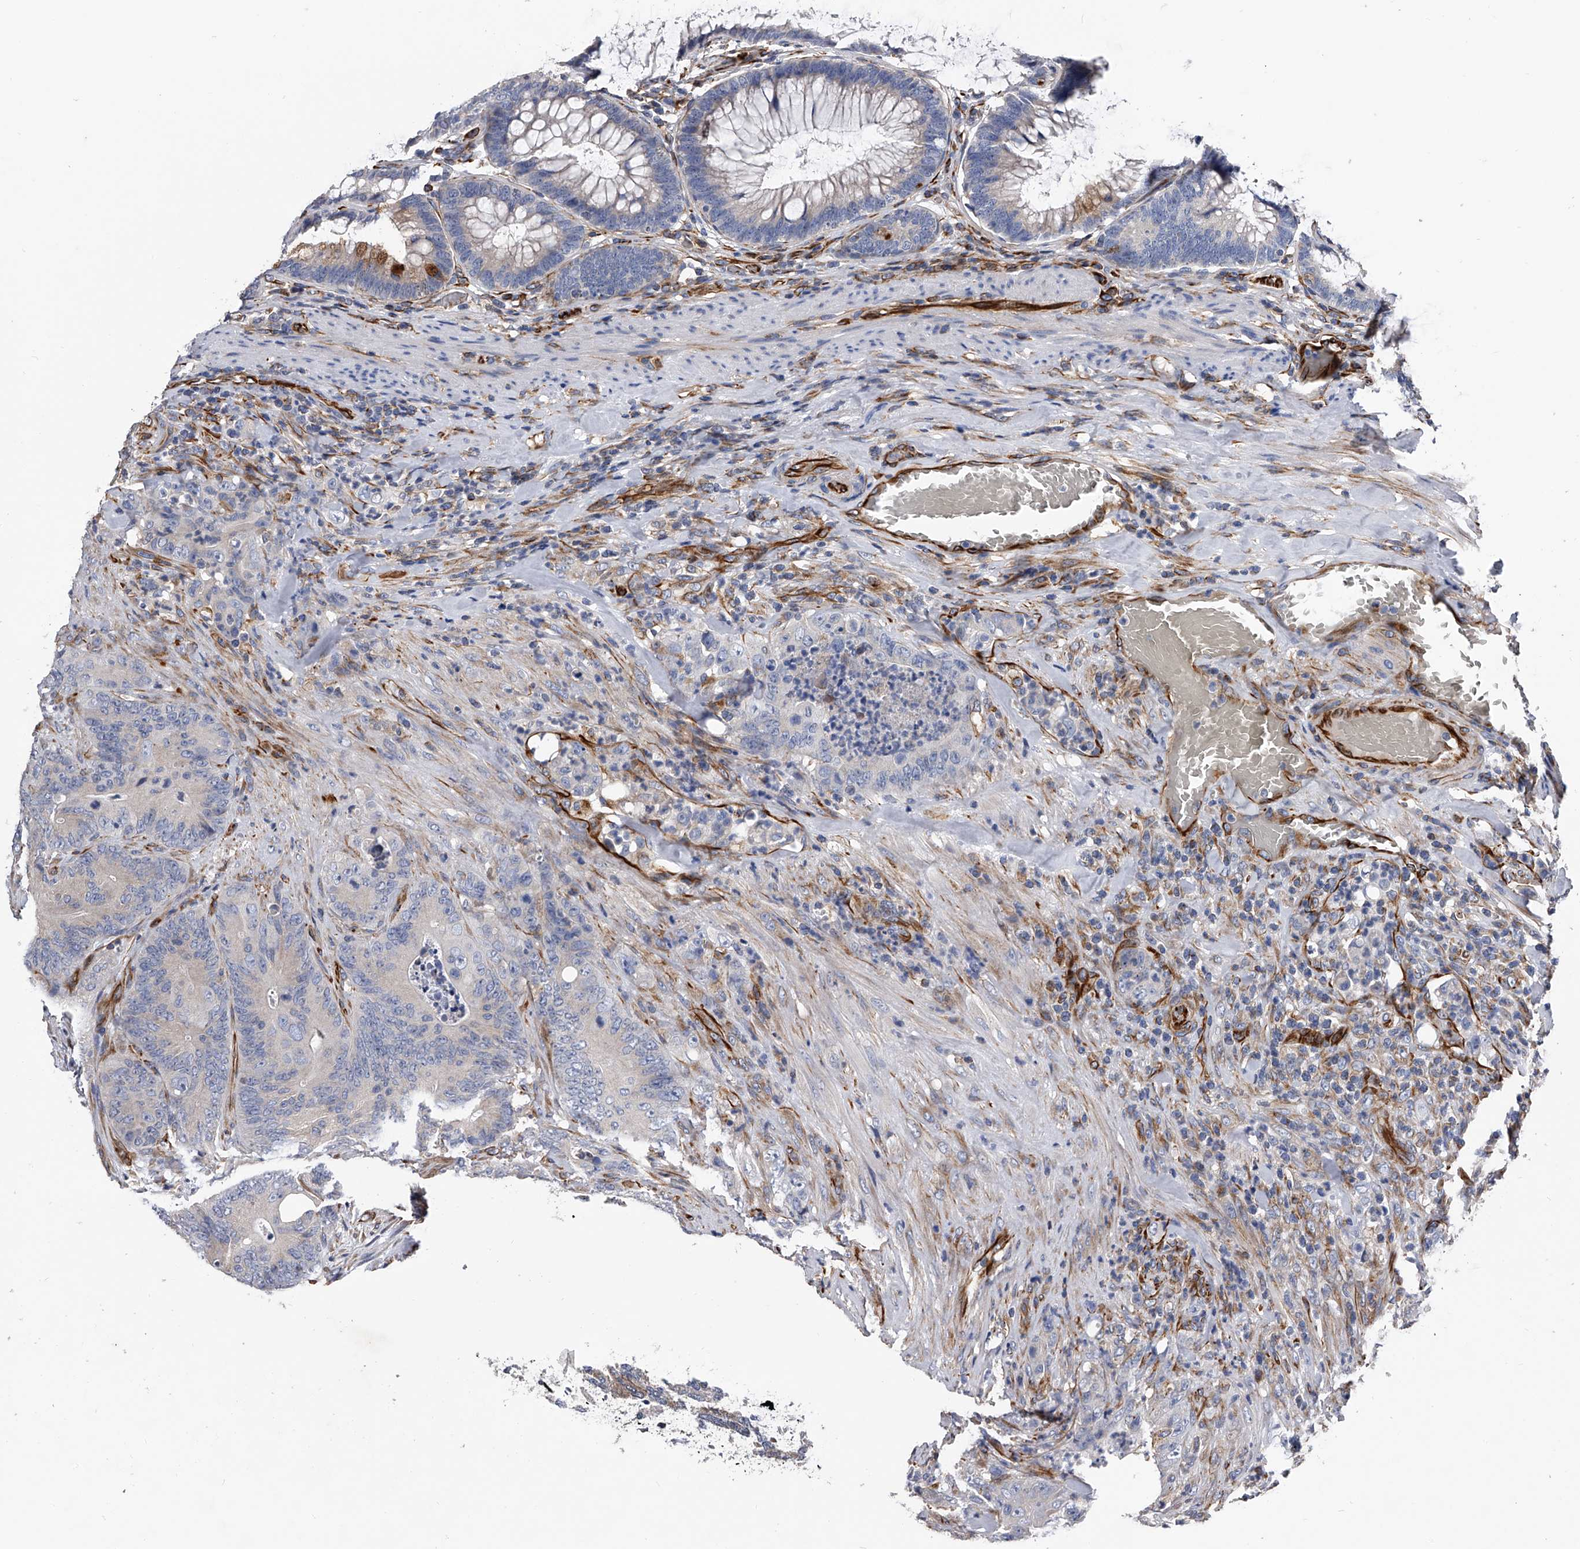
{"staining": {"intensity": "strong", "quantity": "<25%", "location": "cytoplasmic/membranous"}, "tissue": "colorectal cancer", "cell_type": "Tumor cells", "image_type": "cancer", "snomed": [{"axis": "morphology", "description": "Normal tissue, NOS"}, {"axis": "topography", "description": "Colon"}], "caption": "Immunohistochemical staining of human colorectal cancer shows medium levels of strong cytoplasmic/membranous protein expression in approximately <25% of tumor cells.", "gene": "EFCAB7", "patient": {"sex": "female", "age": 82}}